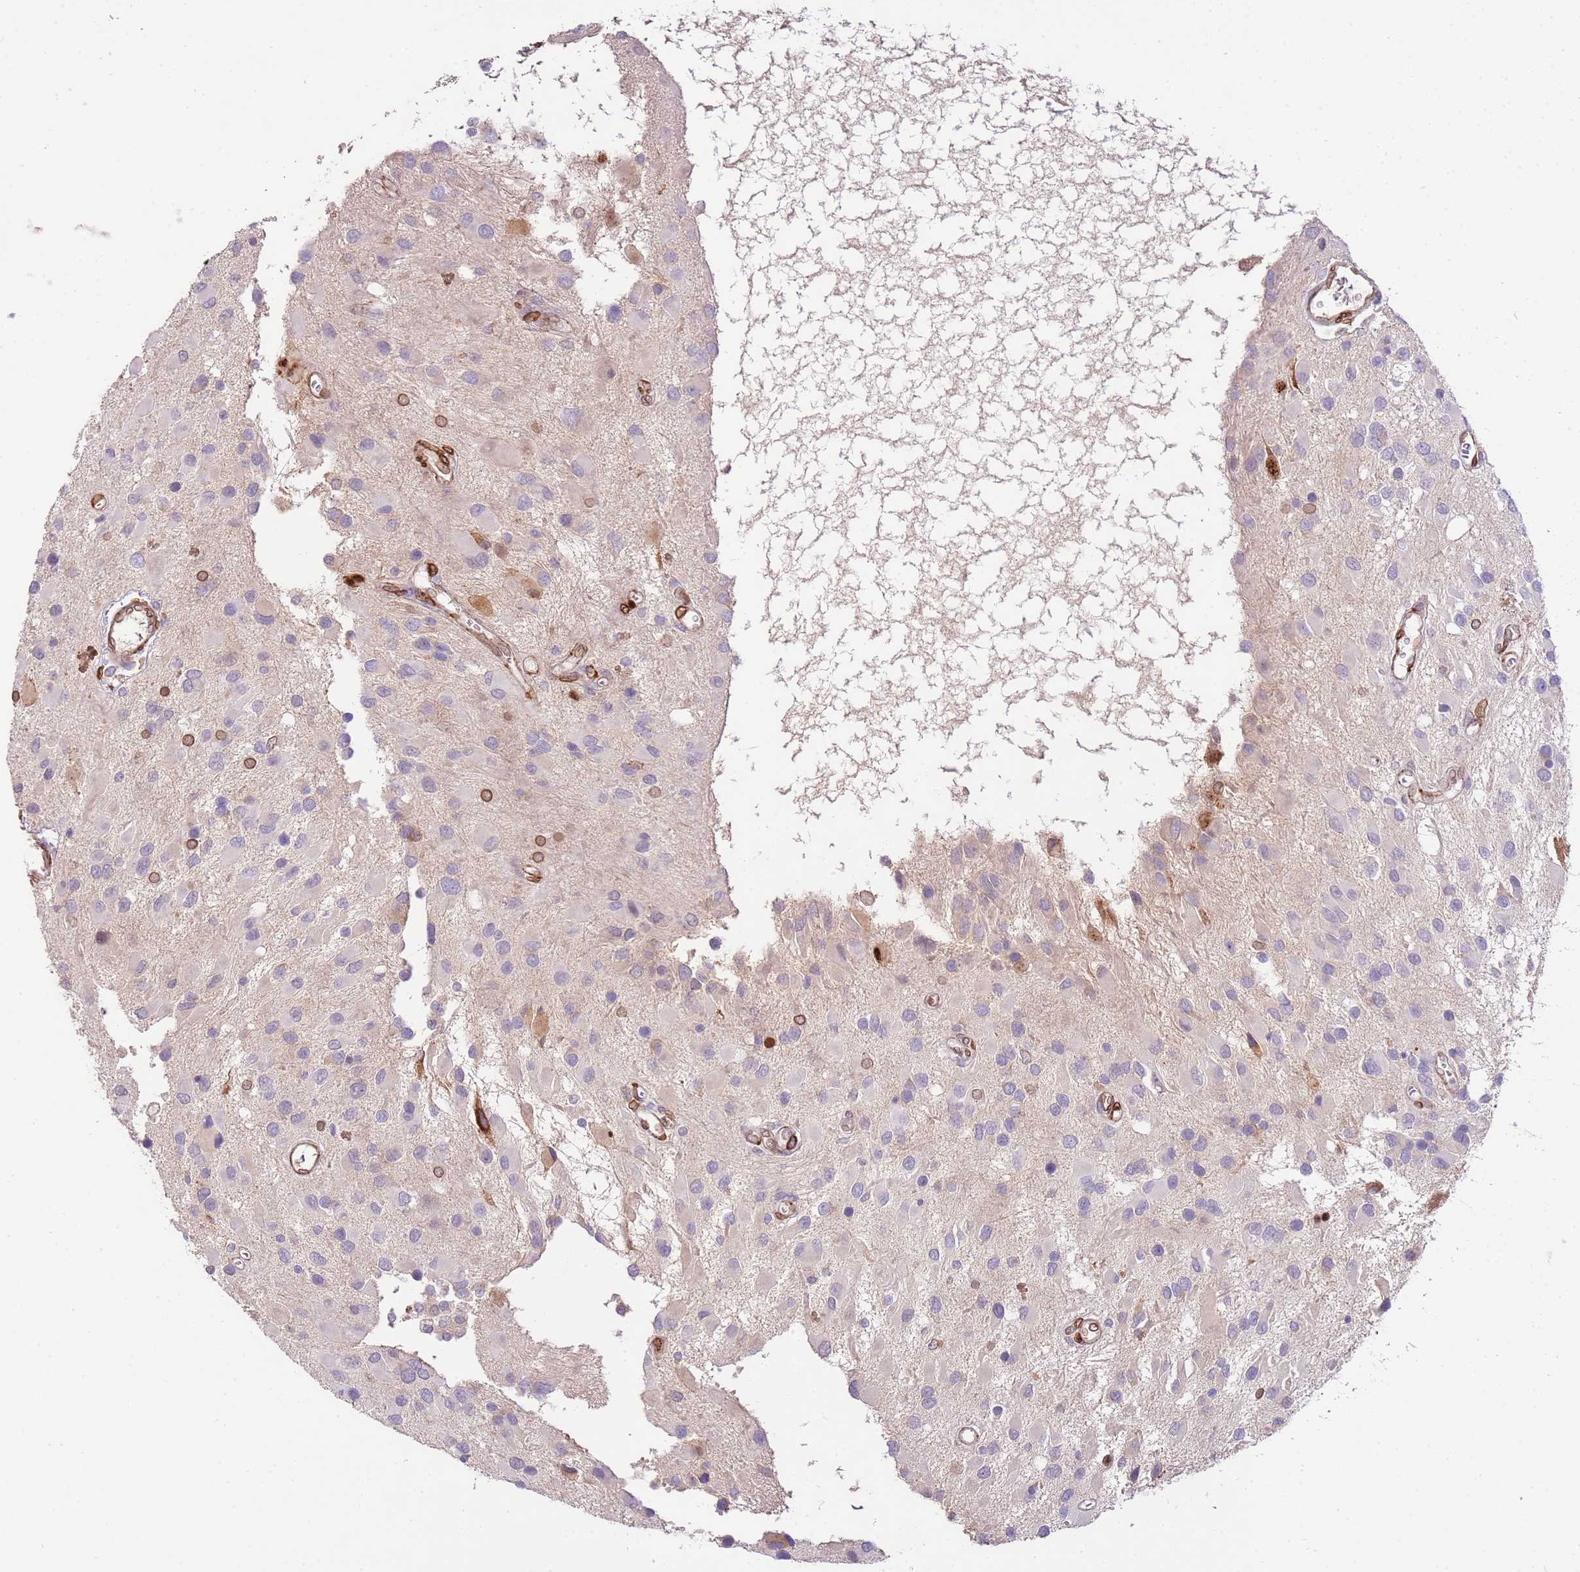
{"staining": {"intensity": "moderate", "quantity": "<25%", "location": "cytoplasmic/membranous,nuclear"}, "tissue": "glioma", "cell_type": "Tumor cells", "image_type": "cancer", "snomed": [{"axis": "morphology", "description": "Glioma, malignant, High grade"}, {"axis": "topography", "description": "Brain"}], "caption": "Immunohistochemical staining of human high-grade glioma (malignant) displays low levels of moderate cytoplasmic/membranous and nuclear positivity in about <25% of tumor cells.", "gene": "TMEM47", "patient": {"sex": "male", "age": 53}}